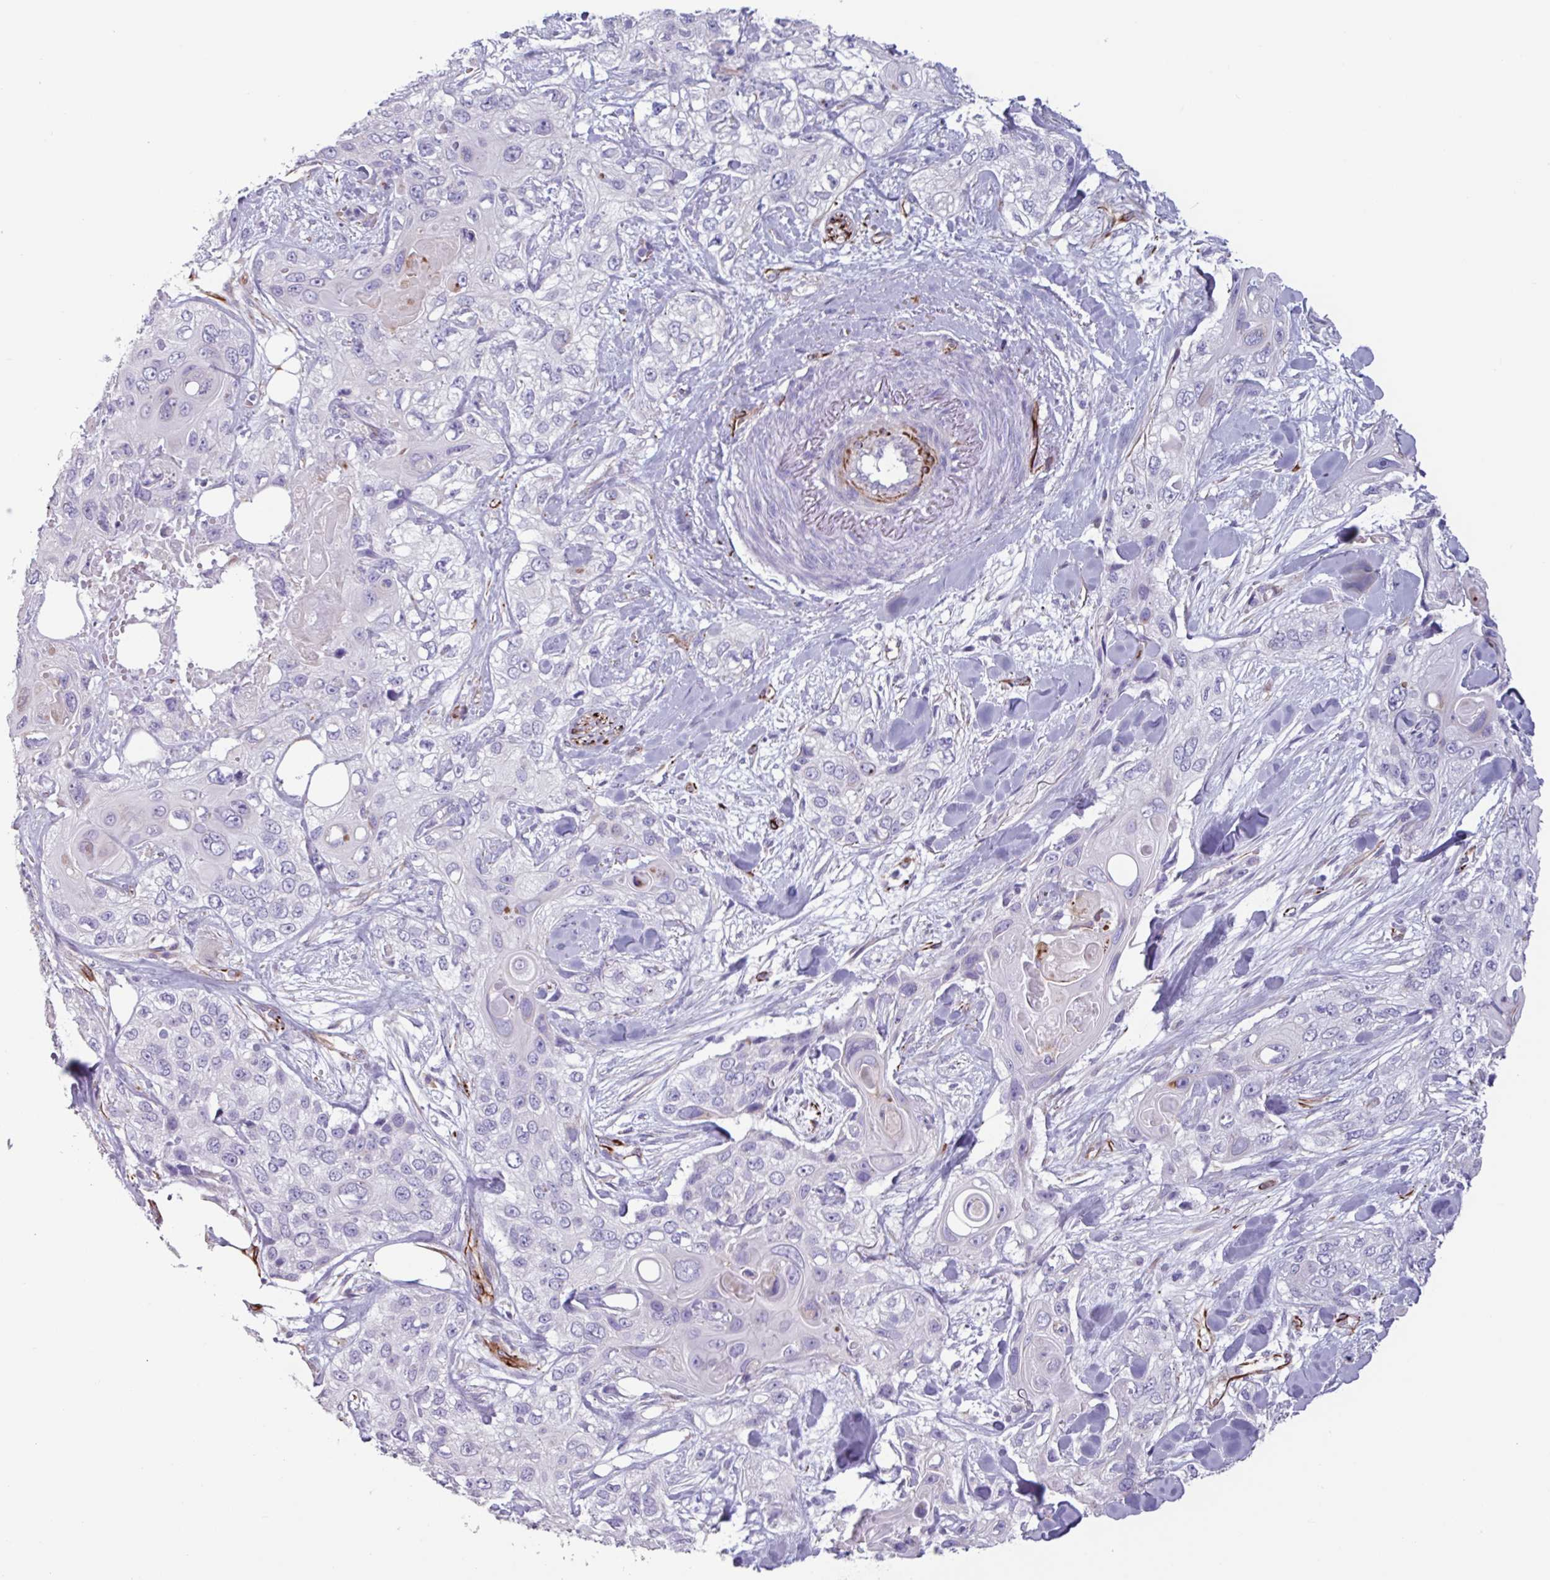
{"staining": {"intensity": "negative", "quantity": "none", "location": "none"}, "tissue": "skin cancer", "cell_type": "Tumor cells", "image_type": "cancer", "snomed": [{"axis": "morphology", "description": "Normal tissue, NOS"}, {"axis": "morphology", "description": "Squamous cell carcinoma, NOS"}, {"axis": "topography", "description": "Skin"}], "caption": "The micrograph displays no staining of tumor cells in squamous cell carcinoma (skin).", "gene": "BTD", "patient": {"sex": "male", "age": 72}}